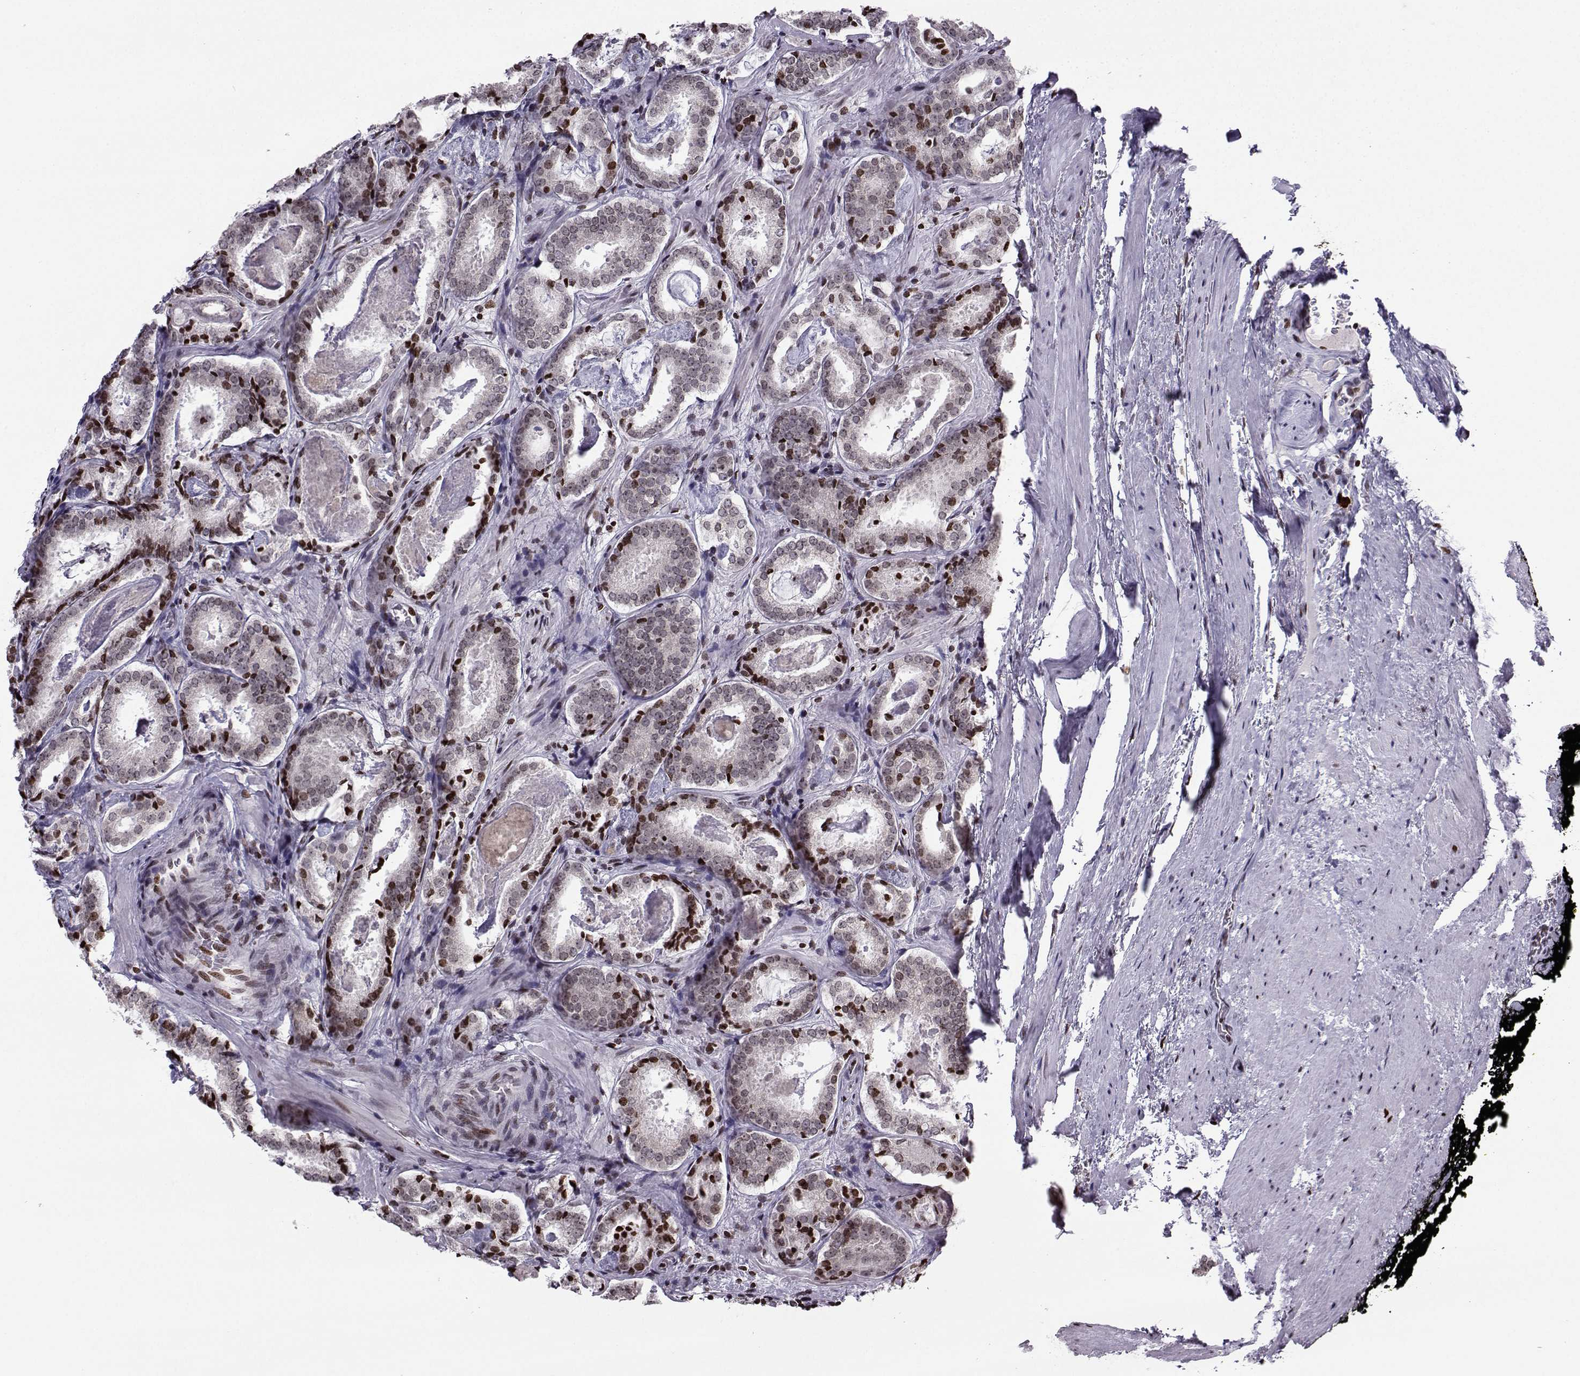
{"staining": {"intensity": "strong", "quantity": "<25%", "location": "nuclear"}, "tissue": "prostate cancer", "cell_type": "Tumor cells", "image_type": "cancer", "snomed": [{"axis": "morphology", "description": "Adenocarcinoma, NOS"}, {"axis": "morphology", "description": "Adenocarcinoma, High grade"}, {"axis": "topography", "description": "Prostate"}], "caption": "Protein staining demonstrates strong nuclear positivity in about <25% of tumor cells in prostate cancer.", "gene": "ZNF19", "patient": {"sex": "male", "age": 62}}